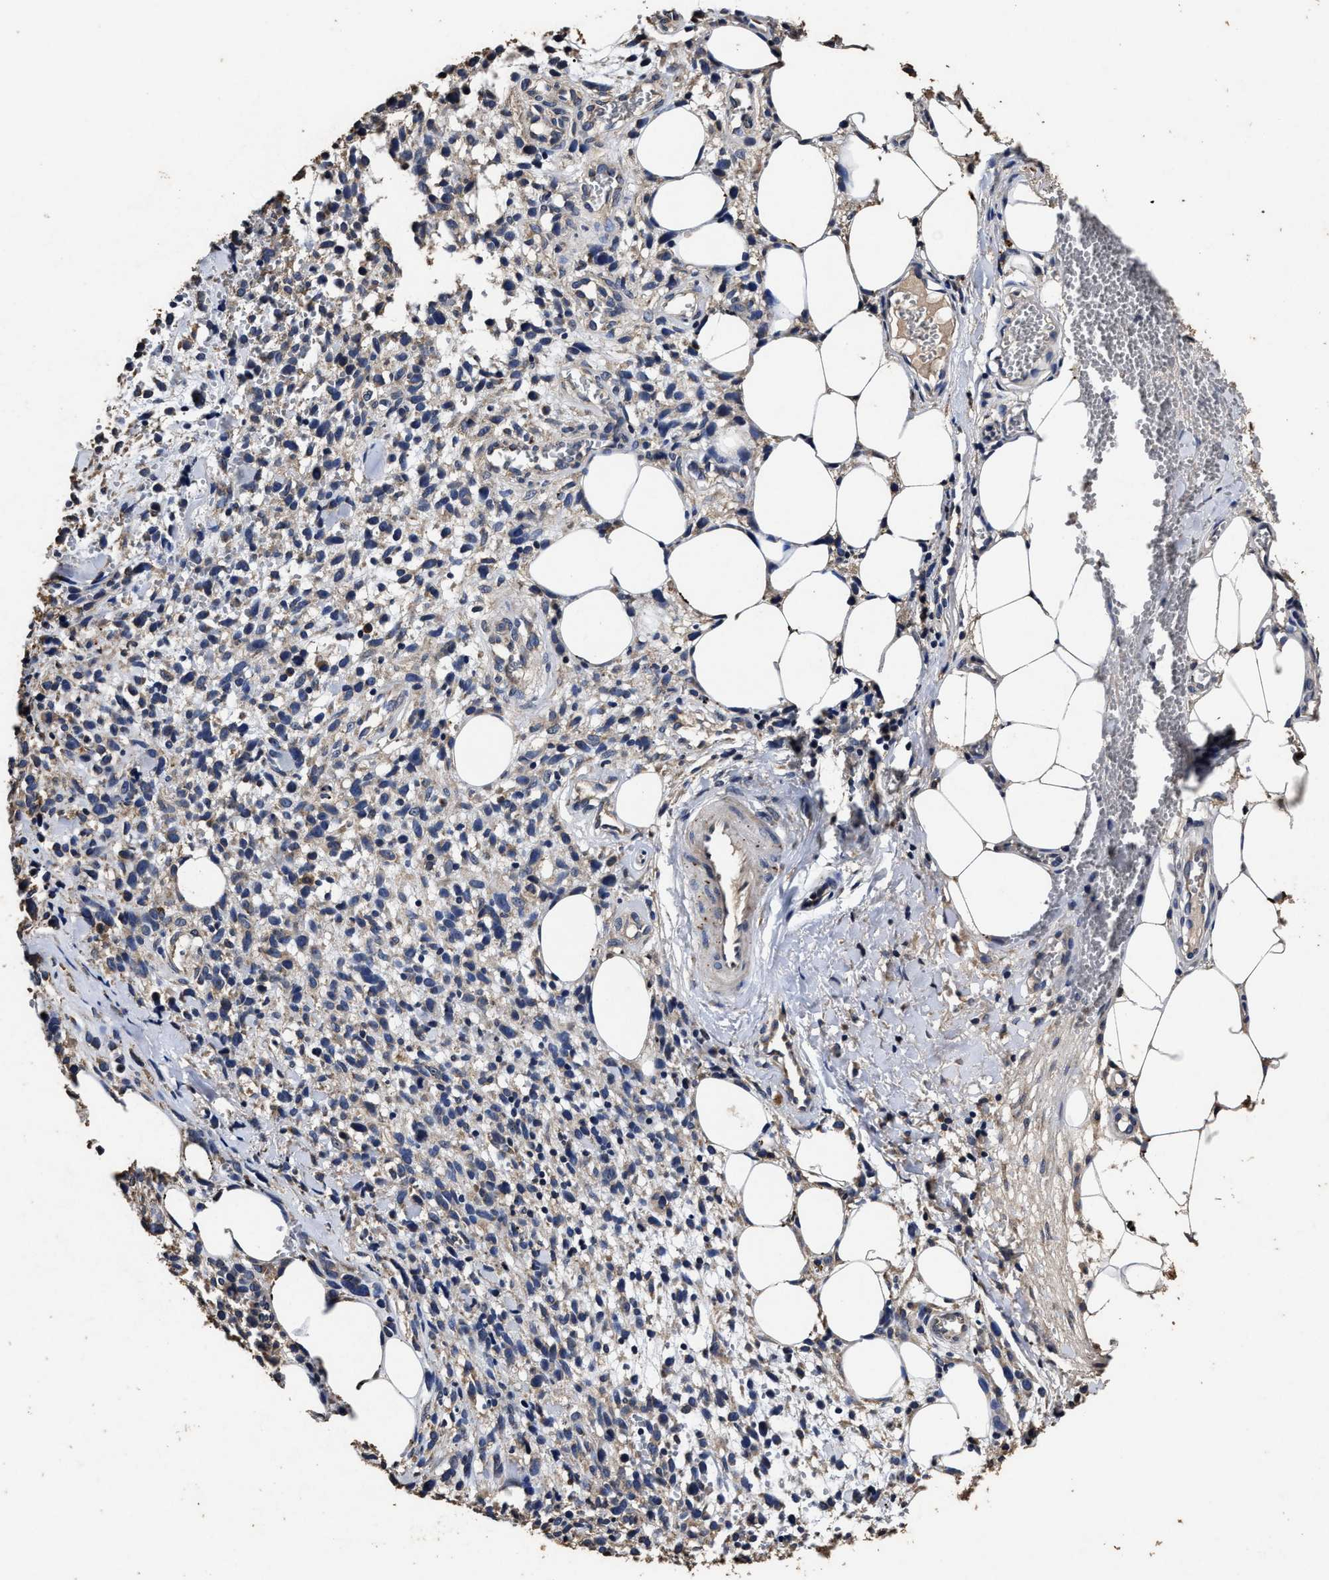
{"staining": {"intensity": "negative", "quantity": "none", "location": "none"}, "tissue": "melanoma", "cell_type": "Tumor cells", "image_type": "cancer", "snomed": [{"axis": "morphology", "description": "Malignant melanoma, NOS"}, {"axis": "topography", "description": "Skin"}], "caption": "Melanoma was stained to show a protein in brown. There is no significant staining in tumor cells.", "gene": "PPM1K", "patient": {"sex": "female", "age": 55}}